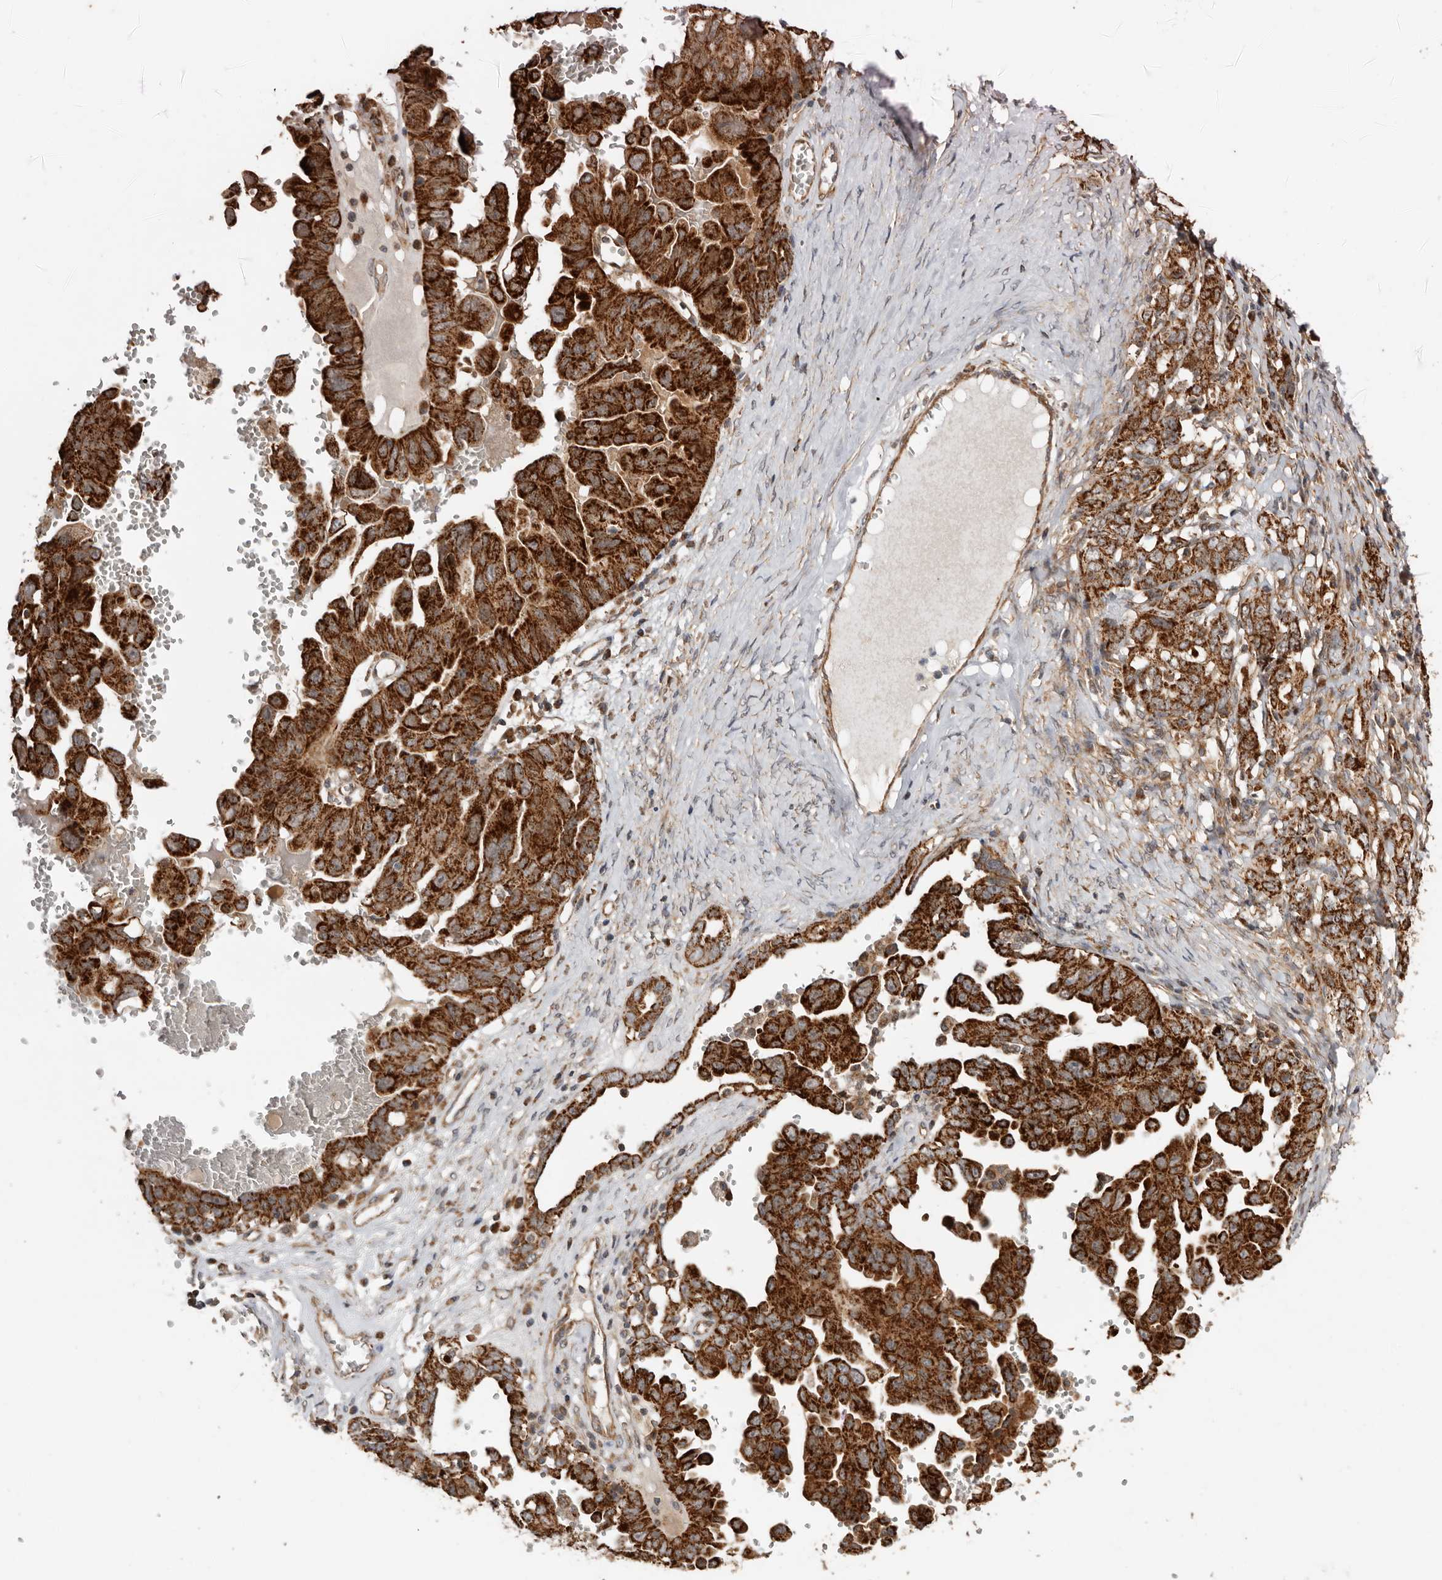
{"staining": {"intensity": "strong", "quantity": ">75%", "location": "cytoplasmic/membranous"}, "tissue": "ovarian cancer", "cell_type": "Tumor cells", "image_type": "cancer", "snomed": [{"axis": "morphology", "description": "Carcinoma, endometroid"}, {"axis": "topography", "description": "Ovary"}], "caption": "High-magnification brightfield microscopy of endometroid carcinoma (ovarian) stained with DAB (3,3'-diaminobenzidine) (brown) and counterstained with hematoxylin (blue). tumor cells exhibit strong cytoplasmic/membranous expression is appreciated in about>75% of cells.", "gene": "PROKR1", "patient": {"sex": "female", "age": 62}}